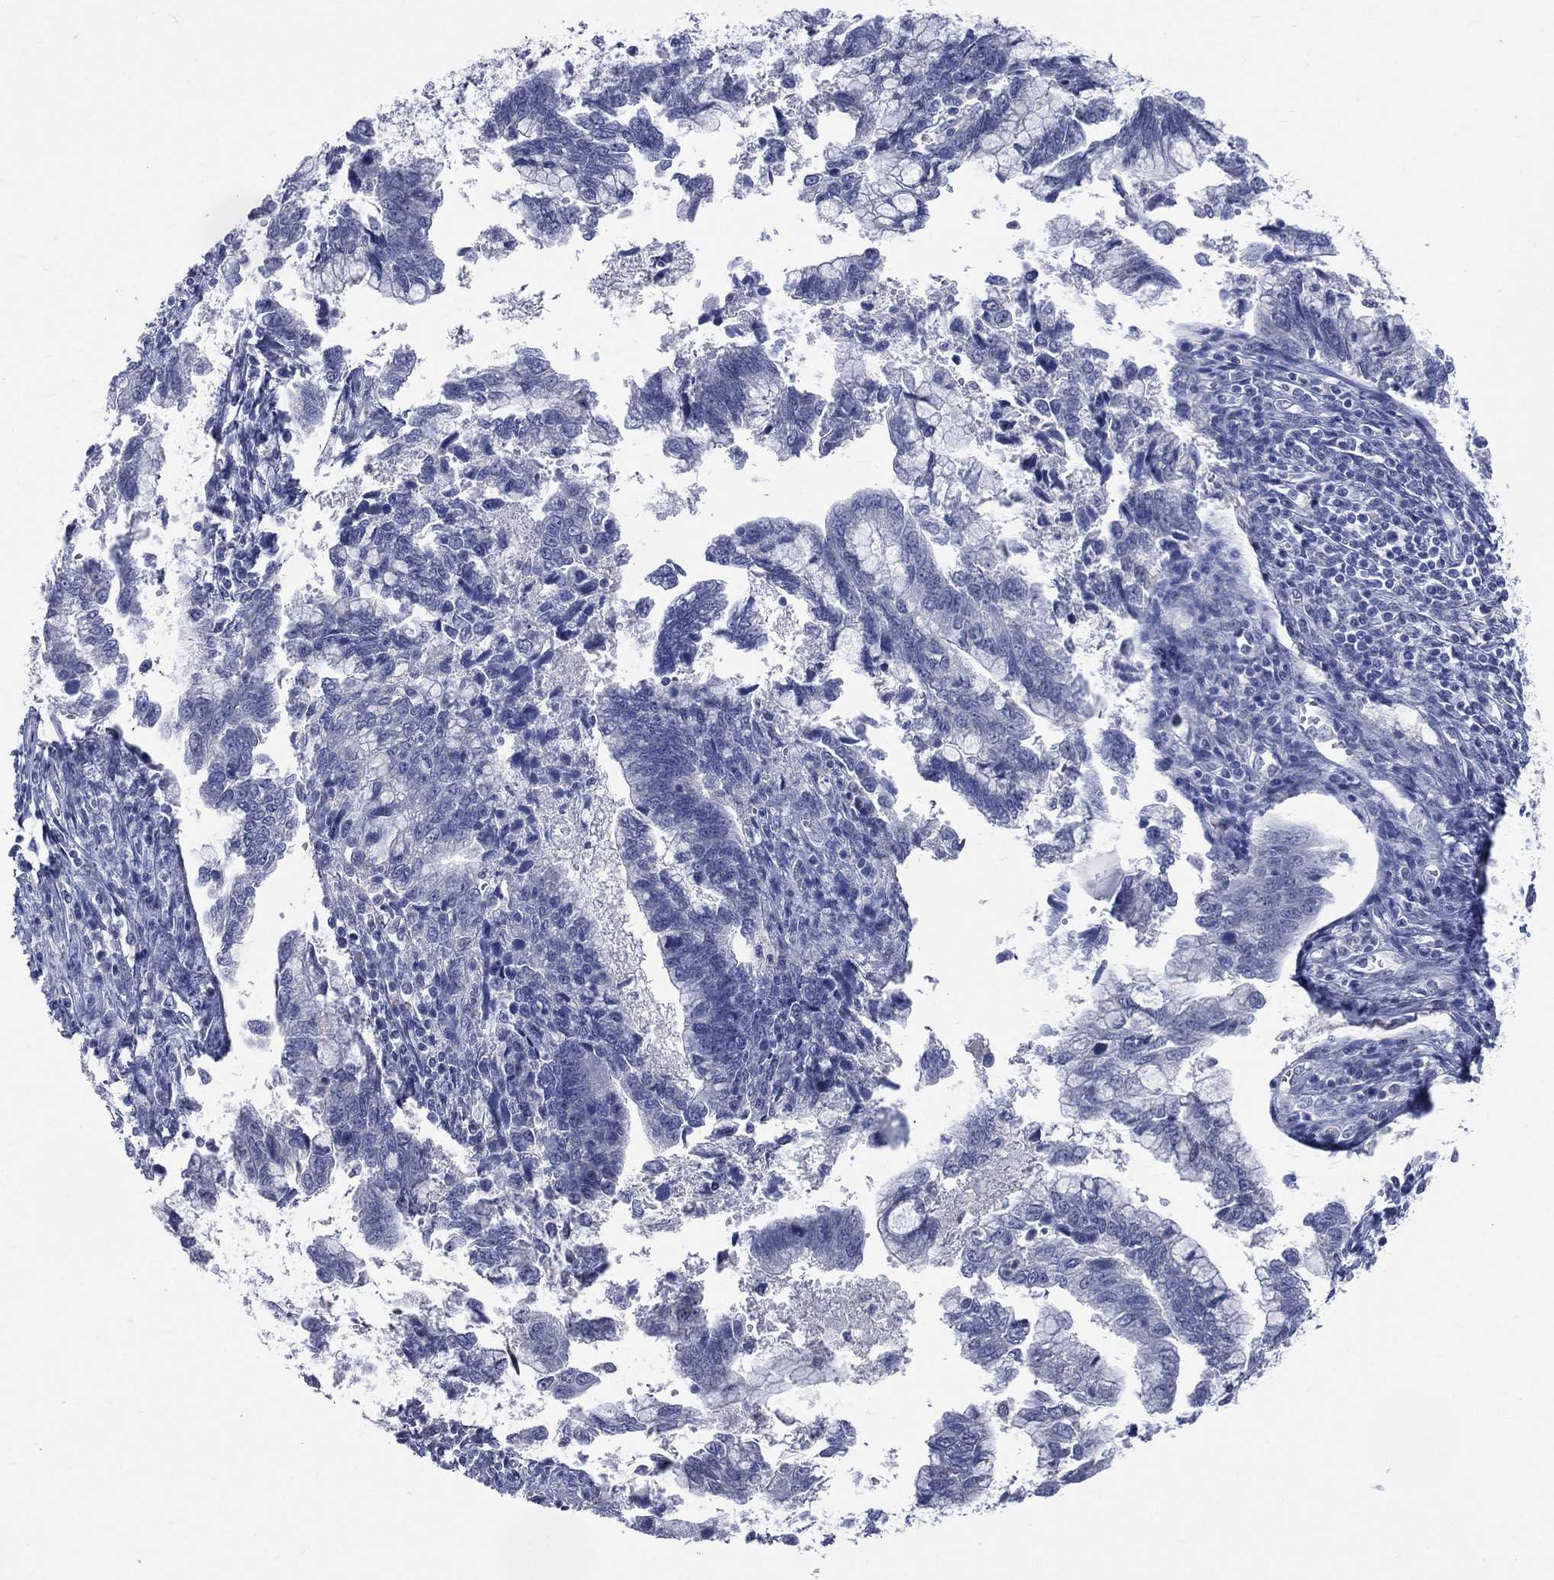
{"staining": {"intensity": "negative", "quantity": "none", "location": "none"}, "tissue": "cervical cancer", "cell_type": "Tumor cells", "image_type": "cancer", "snomed": [{"axis": "morphology", "description": "Adenocarcinoma, NOS"}, {"axis": "topography", "description": "Cervix"}], "caption": "DAB (3,3'-diaminobenzidine) immunohistochemical staining of cervical cancer (adenocarcinoma) shows no significant positivity in tumor cells.", "gene": "AKAP3", "patient": {"sex": "female", "age": 44}}